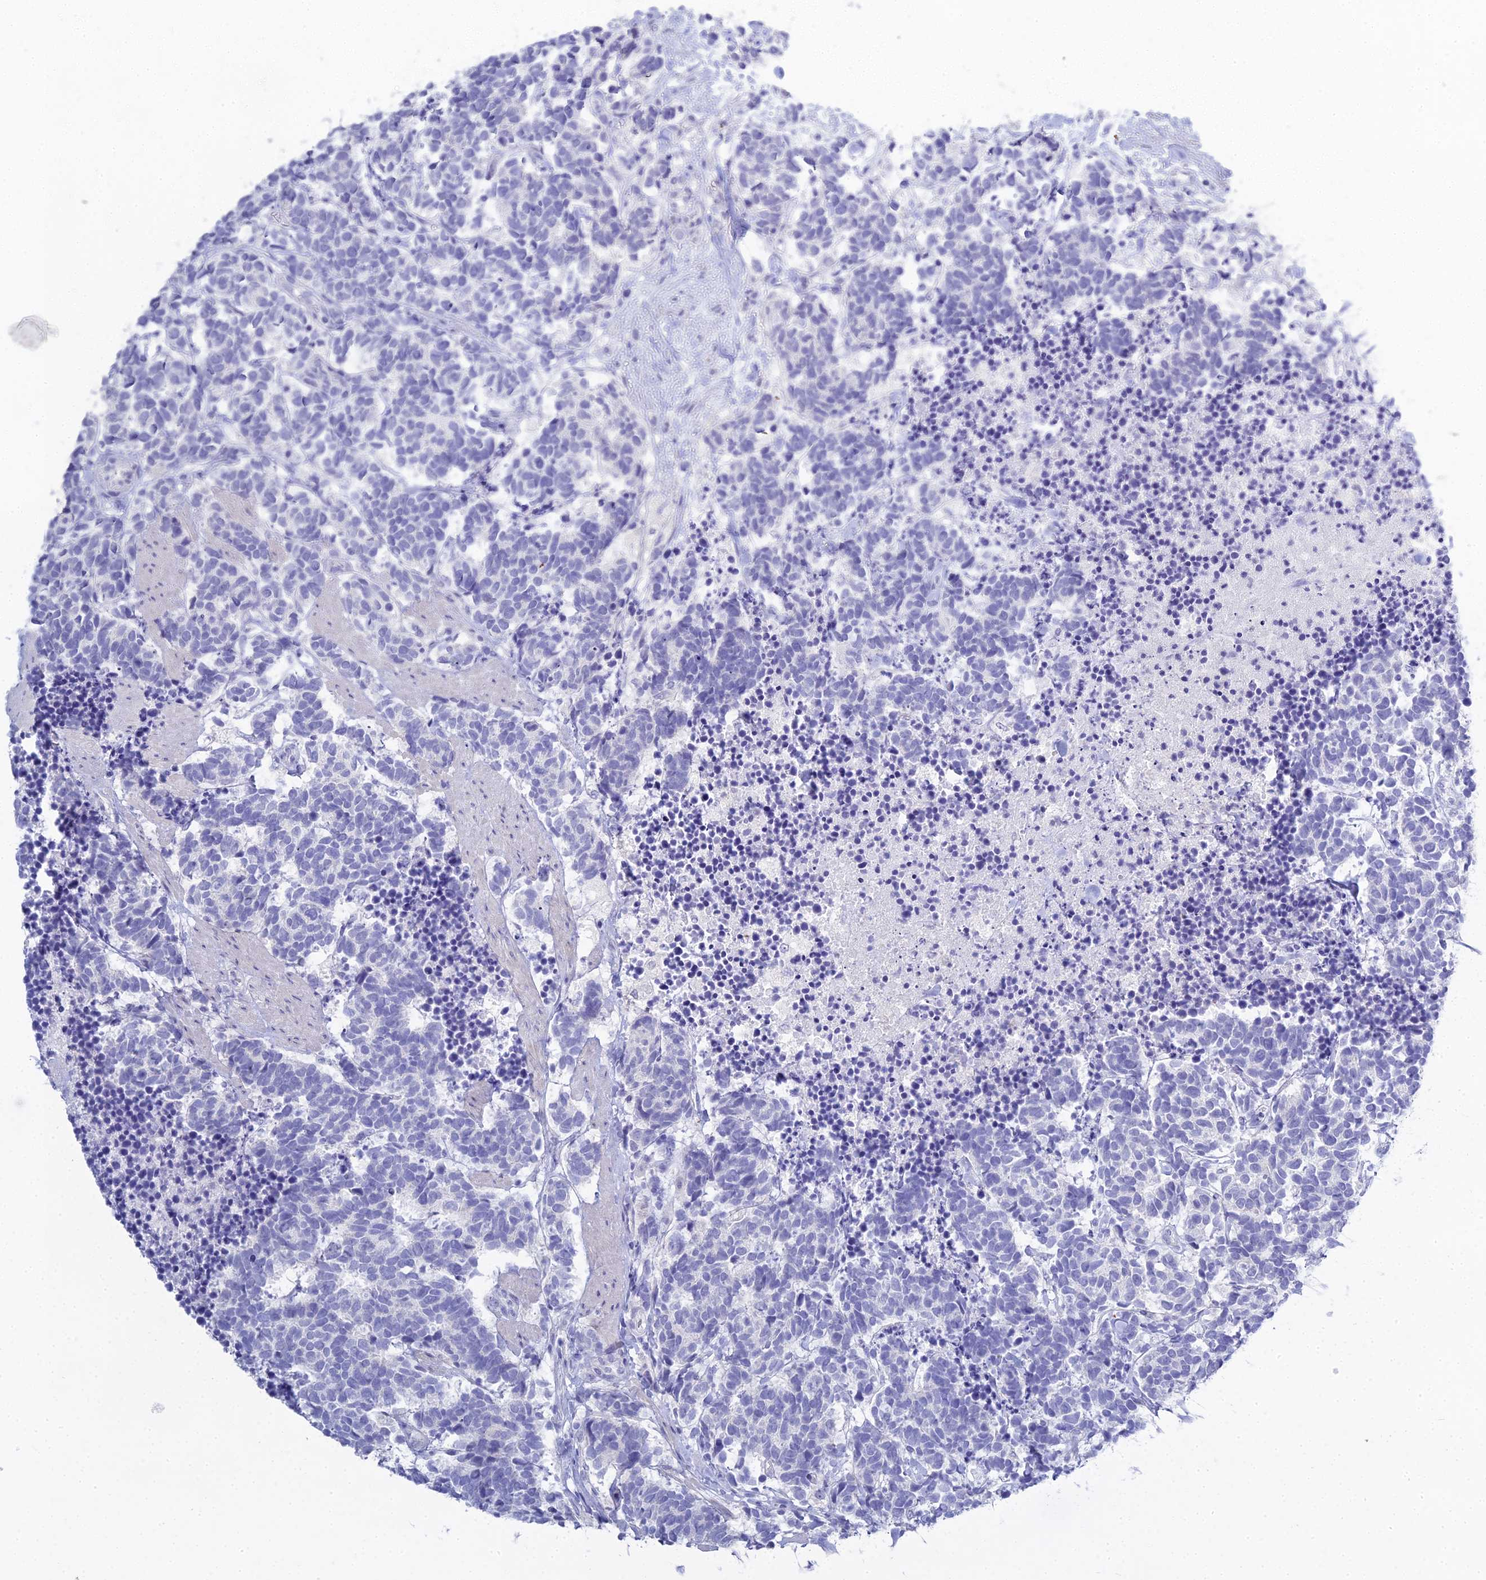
{"staining": {"intensity": "negative", "quantity": "none", "location": "none"}, "tissue": "carcinoid", "cell_type": "Tumor cells", "image_type": "cancer", "snomed": [{"axis": "morphology", "description": "Carcinoma, NOS"}, {"axis": "morphology", "description": "Carcinoid, malignant, NOS"}, {"axis": "topography", "description": "Prostate"}], "caption": "Micrograph shows no protein staining in tumor cells of carcinoma tissue.", "gene": "S100A7", "patient": {"sex": "male", "age": 57}}